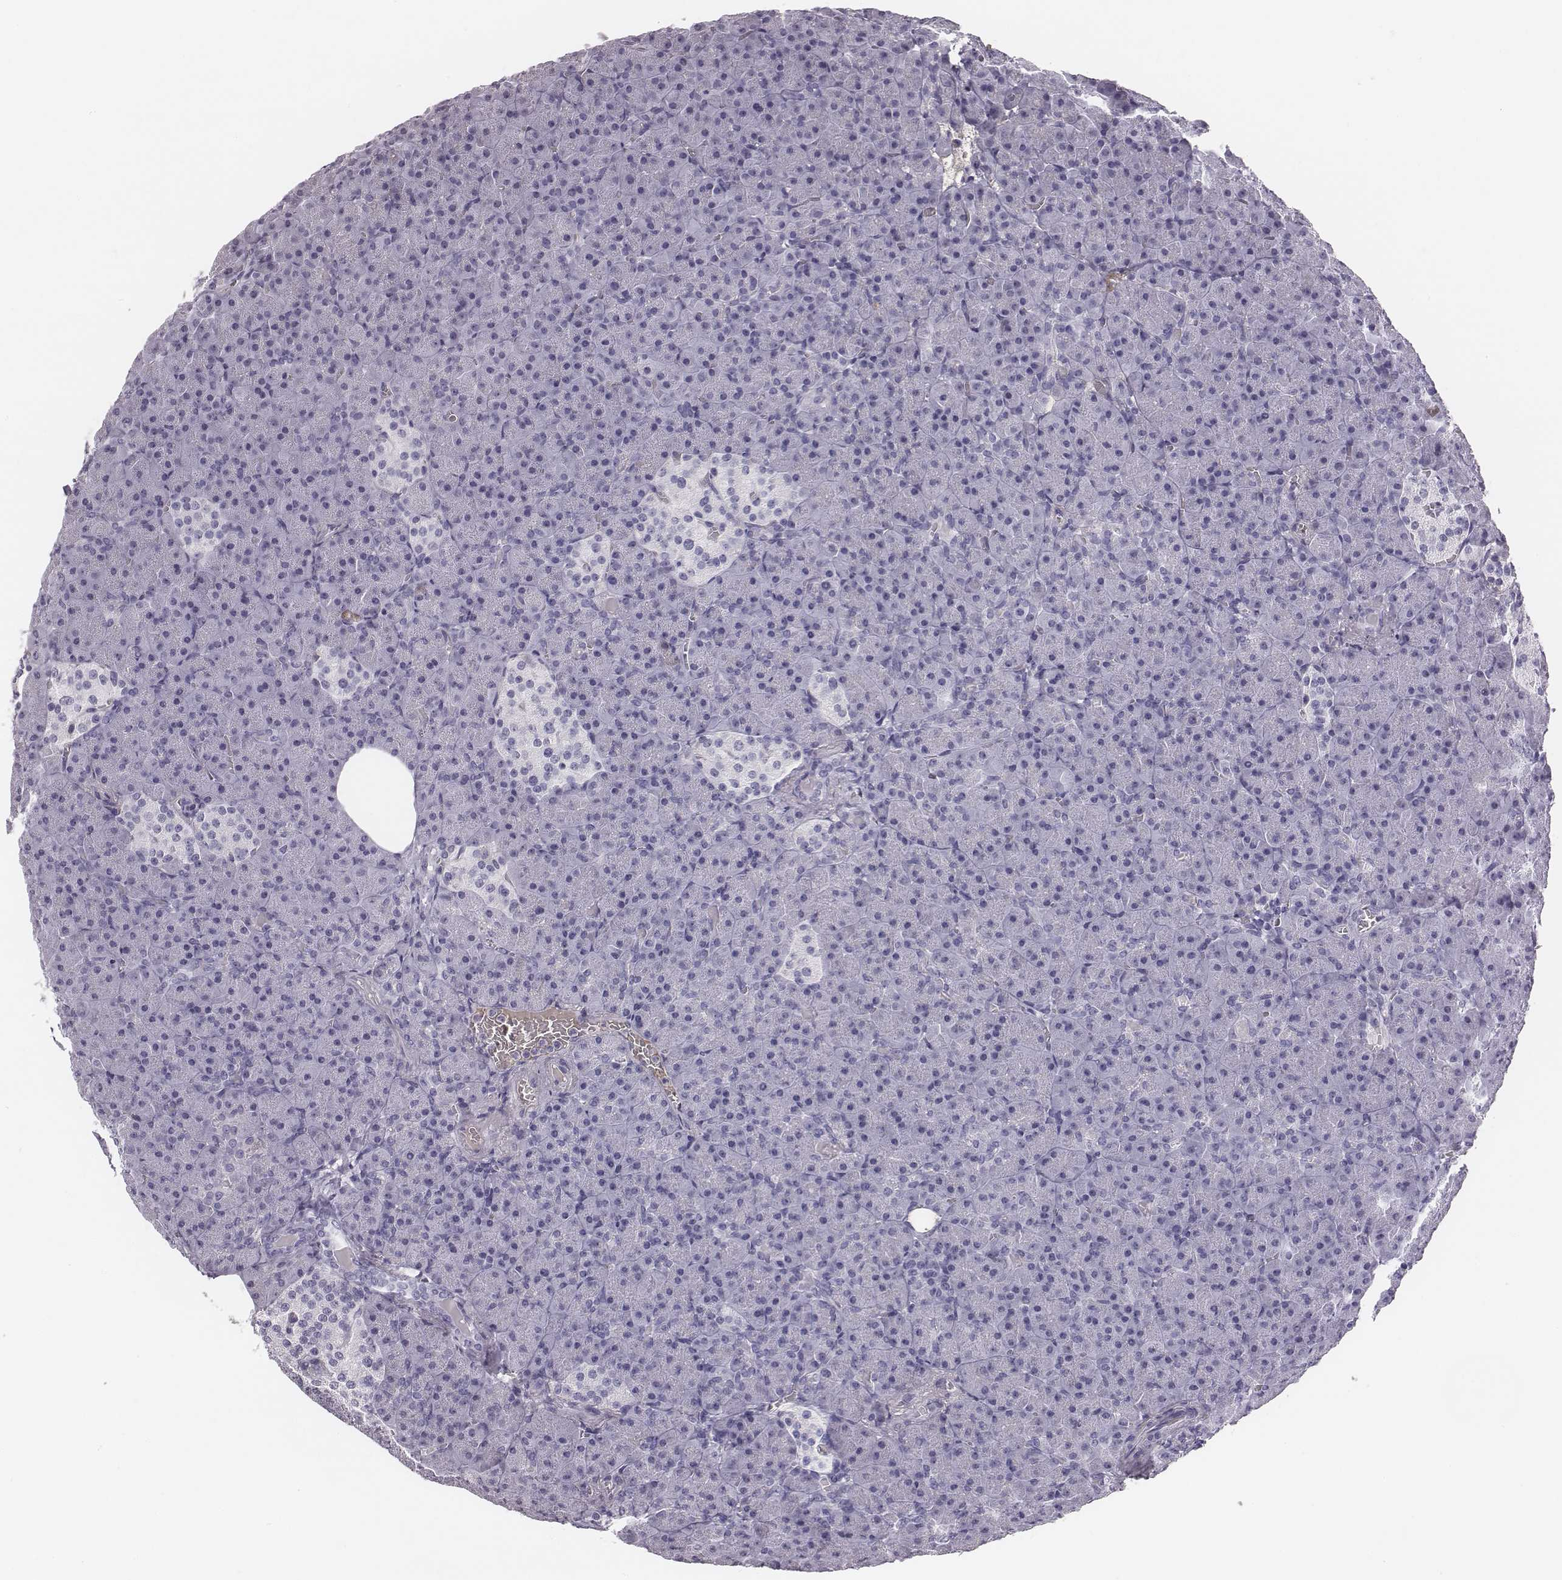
{"staining": {"intensity": "negative", "quantity": "none", "location": "none"}, "tissue": "pancreas", "cell_type": "Exocrine glandular cells", "image_type": "normal", "snomed": [{"axis": "morphology", "description": "Normal tissue, NOS"}, {"axis": "topography", "description": "Pancreas"}], "caption": "Immunohistochemistry micrograph of unremarkable pancreas stained for a protein (brown), which reveals no positivity in exocrine glandular cells.", "gene": "HBZ", "patient": {"sex": "female", "age": 74}}